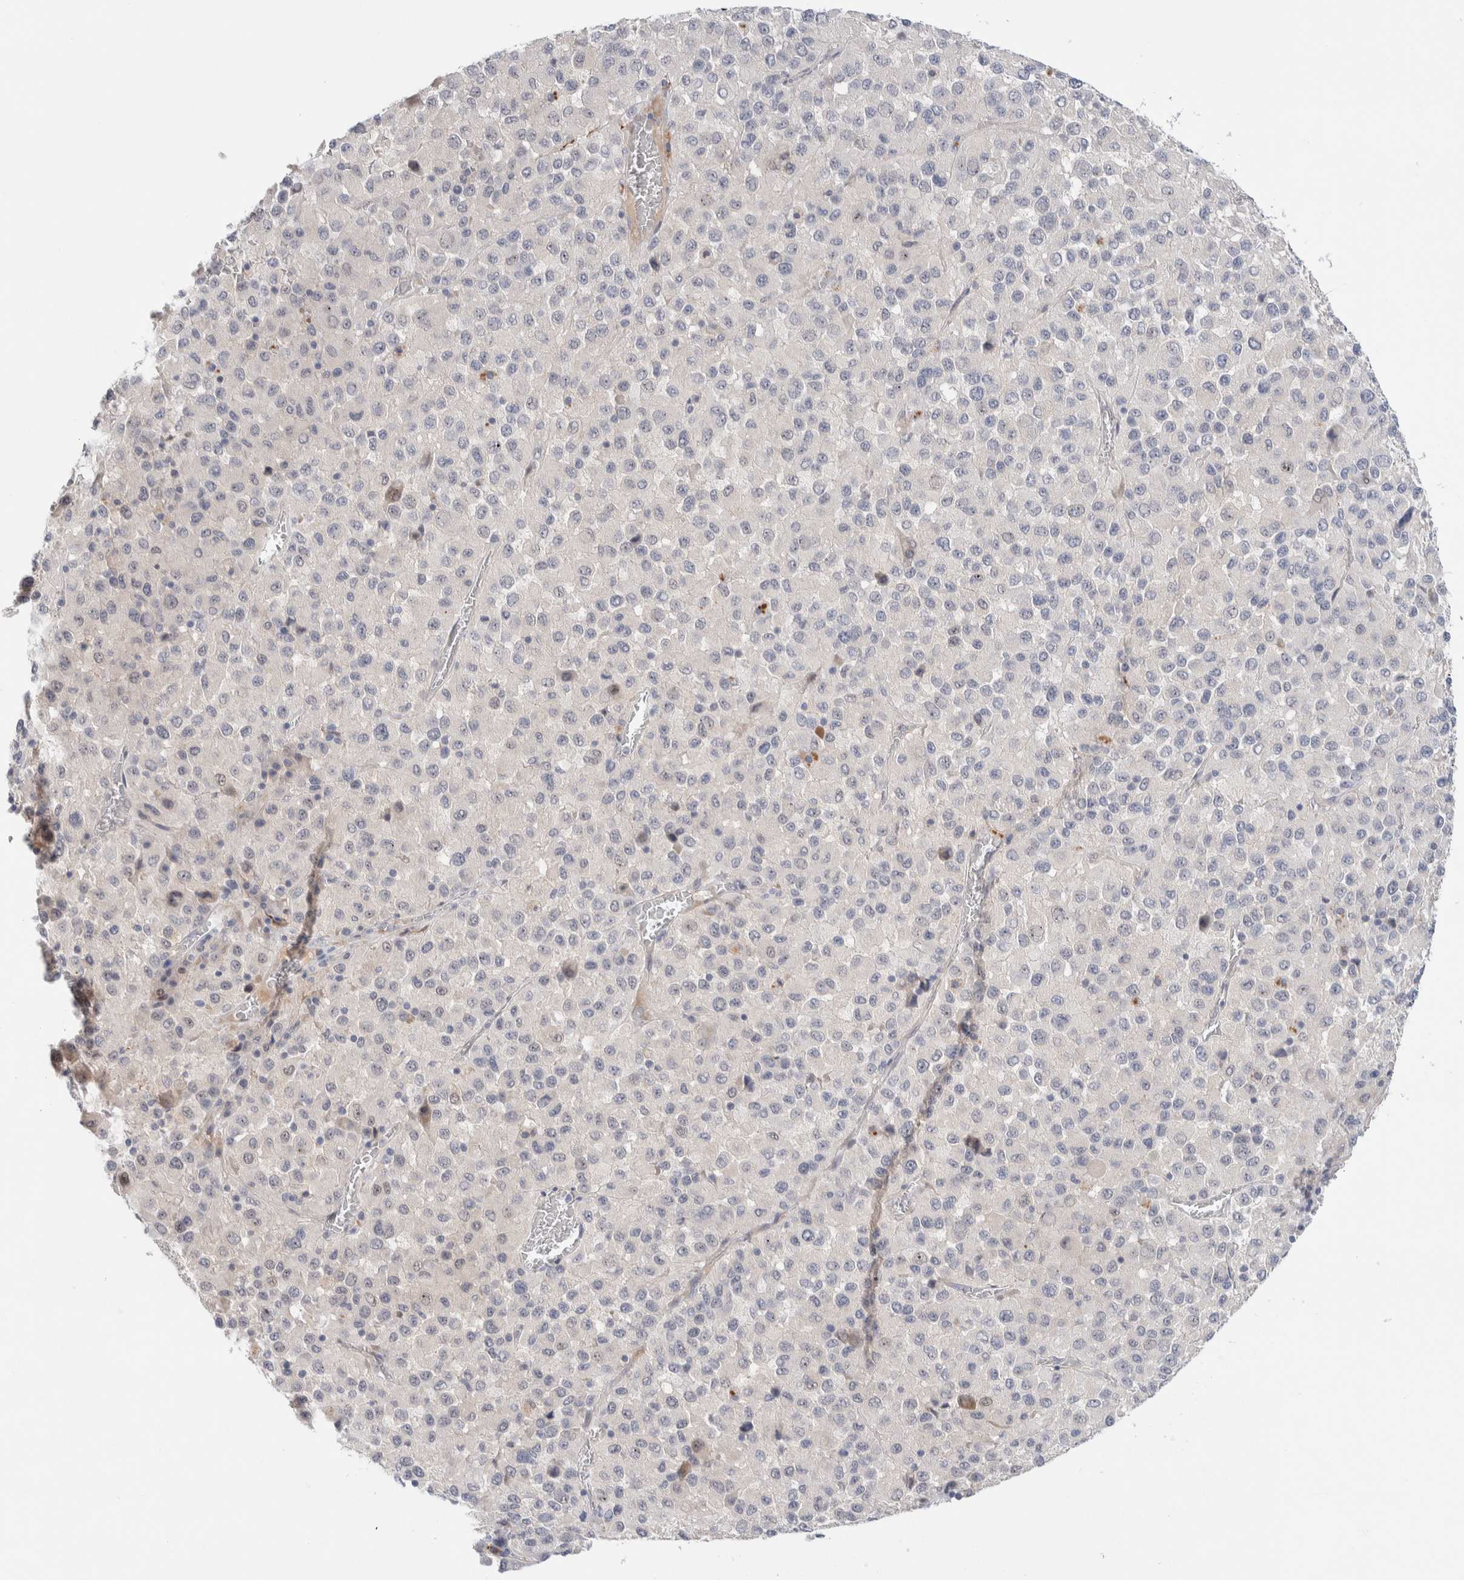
{"staining": {"intensity": "negative", "quantity": "none", "location": "none"}, "tissue": "melanoma", "cell_type": "Tumor cells", "image_type": "cancer", "snomed": [{"axis": "morphology", "description": "Malignant melanoma, Metastatic site"}, {"axis": "topography", "description": "Lung"}], "caption": "A high-resolution photomicrograph shows immunohistochemistry staining of melanoma, which shows no significant positivity in tumor cells. (DAB (3,3'-diaminobenzidine) immunohistochemistry, high magnification).", "gene": "DNAJB6", "patient": {"sex": "male", "age": 64}}